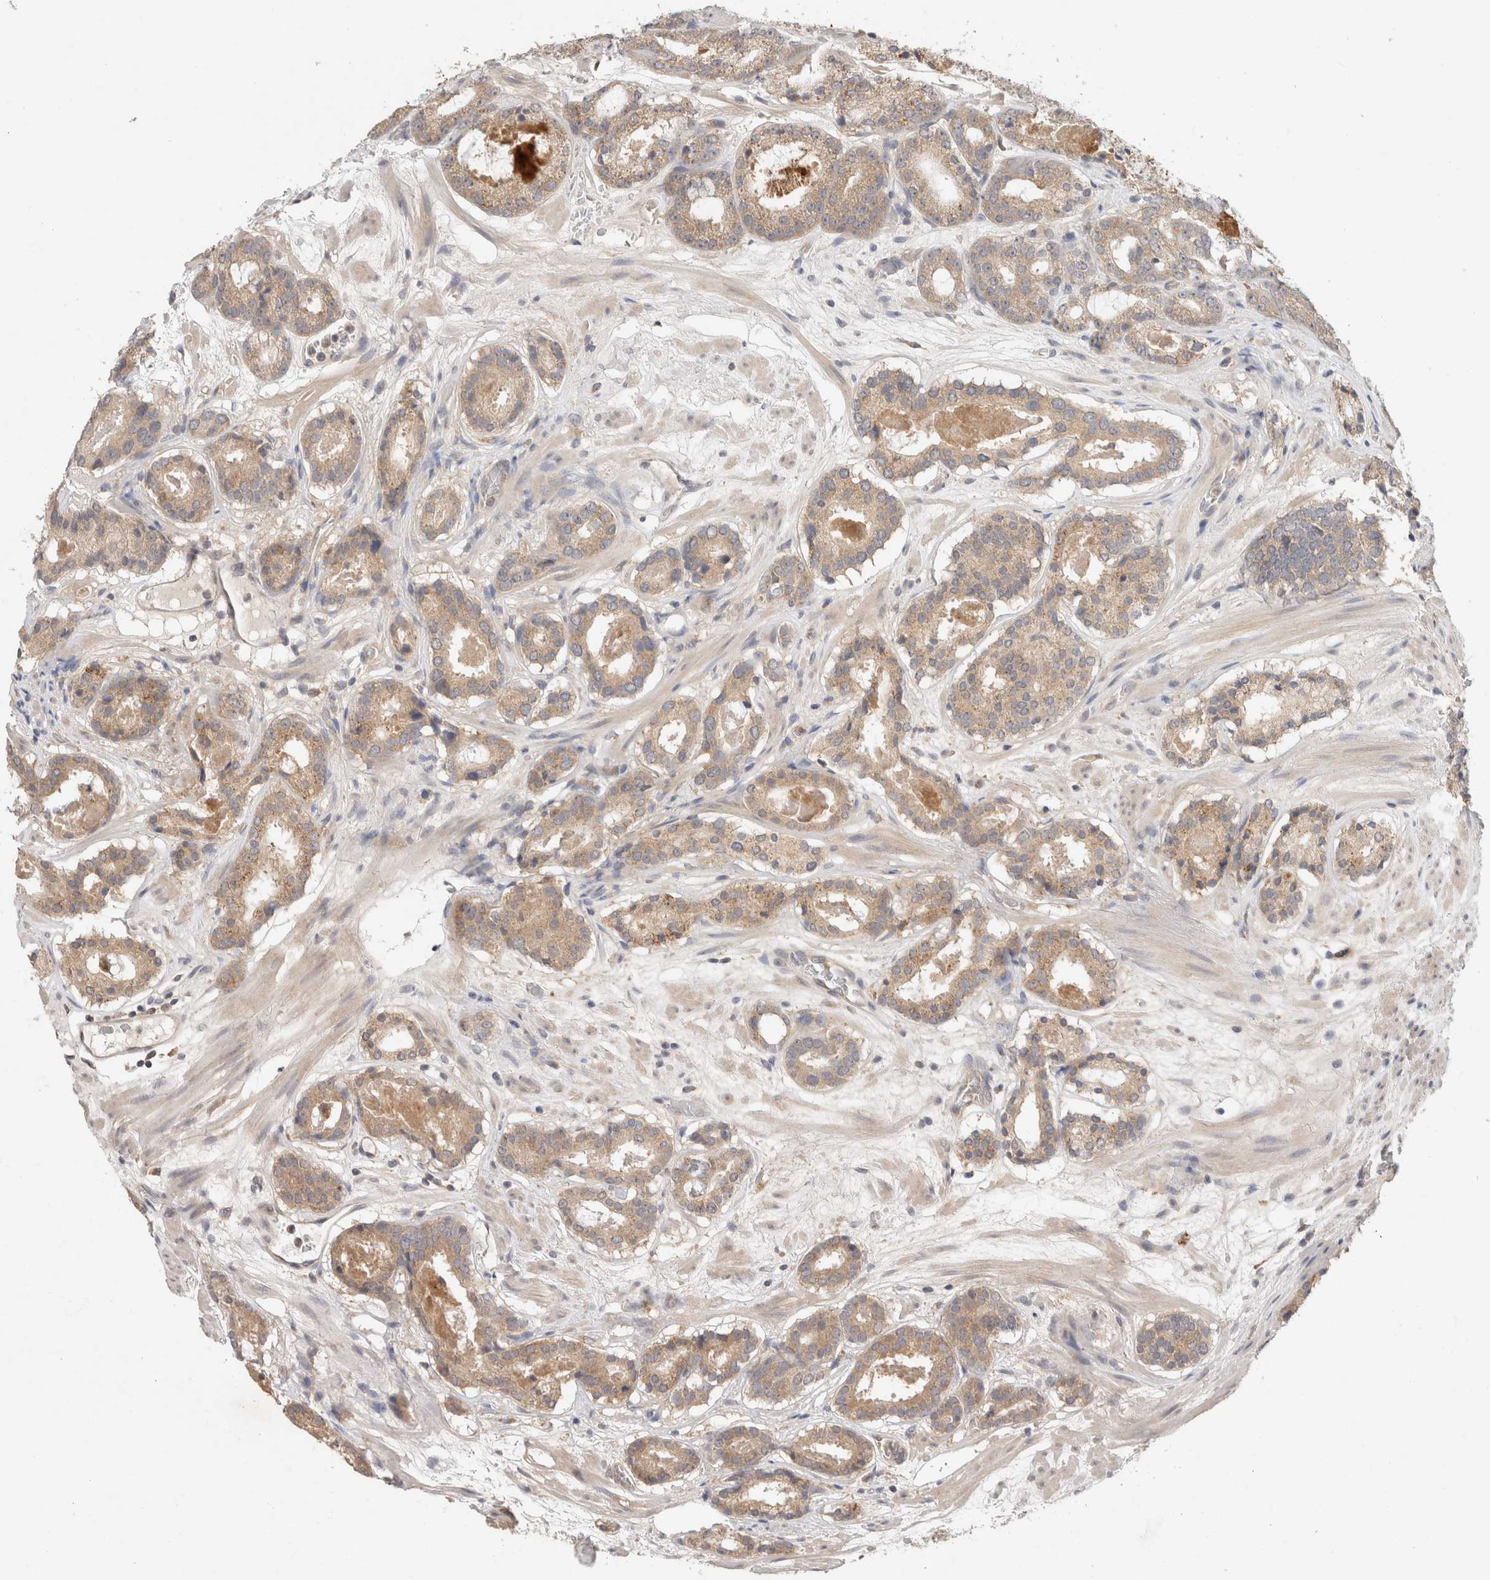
{"staining": {"intensity": "weak", "quantity": ">75%", "location": "cytoplasmic/membranous"}, "tissue": "prostate cancer", "cell_type": "Tumor cells", "image_type": "cancer", "snomed": [{"axis": "morphology", "description": "Adenocarcinoma, Low grade"}, {"axis": "topography", "description": "Prostate"}], "caption": "Immunohistochemical staining of human prostate low-grade adenocarcinoma shows low levels of weak cytoplasmic/membranous staining in about >75% of tumor cells. The staining was performed using DAB to visualize the protein expression in brown, while the nuclei were stained in blue with hematoxylin (Magnification: 20x).", "gene": "SGK1", "patient": {"sex": "male", "age": 69}}